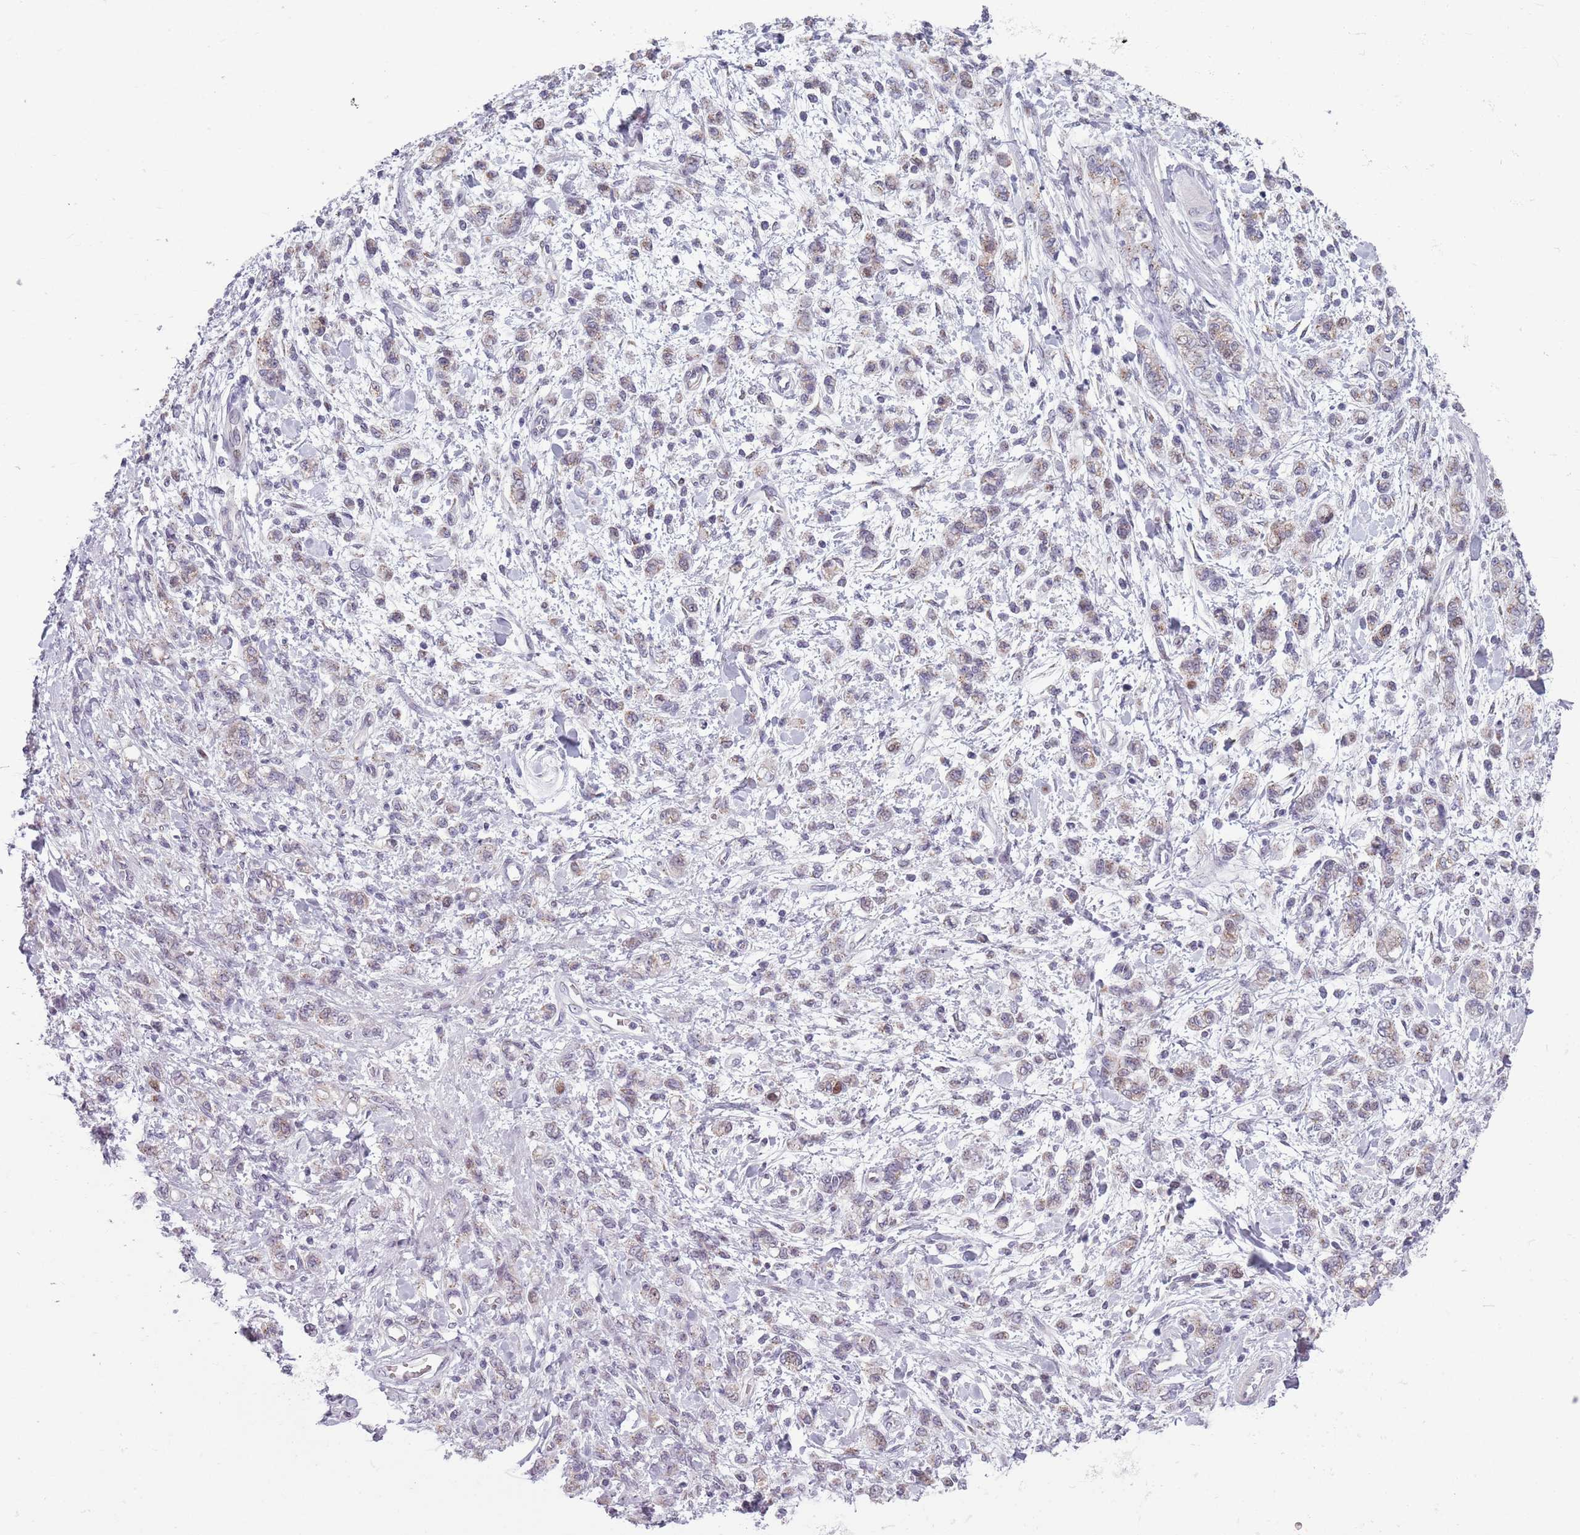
{"staining": {"intensity": "weak", "quantity": "<25%", "location": "cytoplasmic/membranous"}, "tissue": "stomach cancer", "cell_type": "Tumor cells", "image_type": "cancer", "snomed": [{"axis": "morphology", "description": "Adenocarcinoma, NOS"}, {"axis": "topography", "description": "Stomach"}], "caption": "Stomach cancer stained for a protein using immunohistochemistry (IHC) reveals no staining tumor cells.", "gene": "ZKSCAN2", "patient": {"sex": "male", "age": 77}}